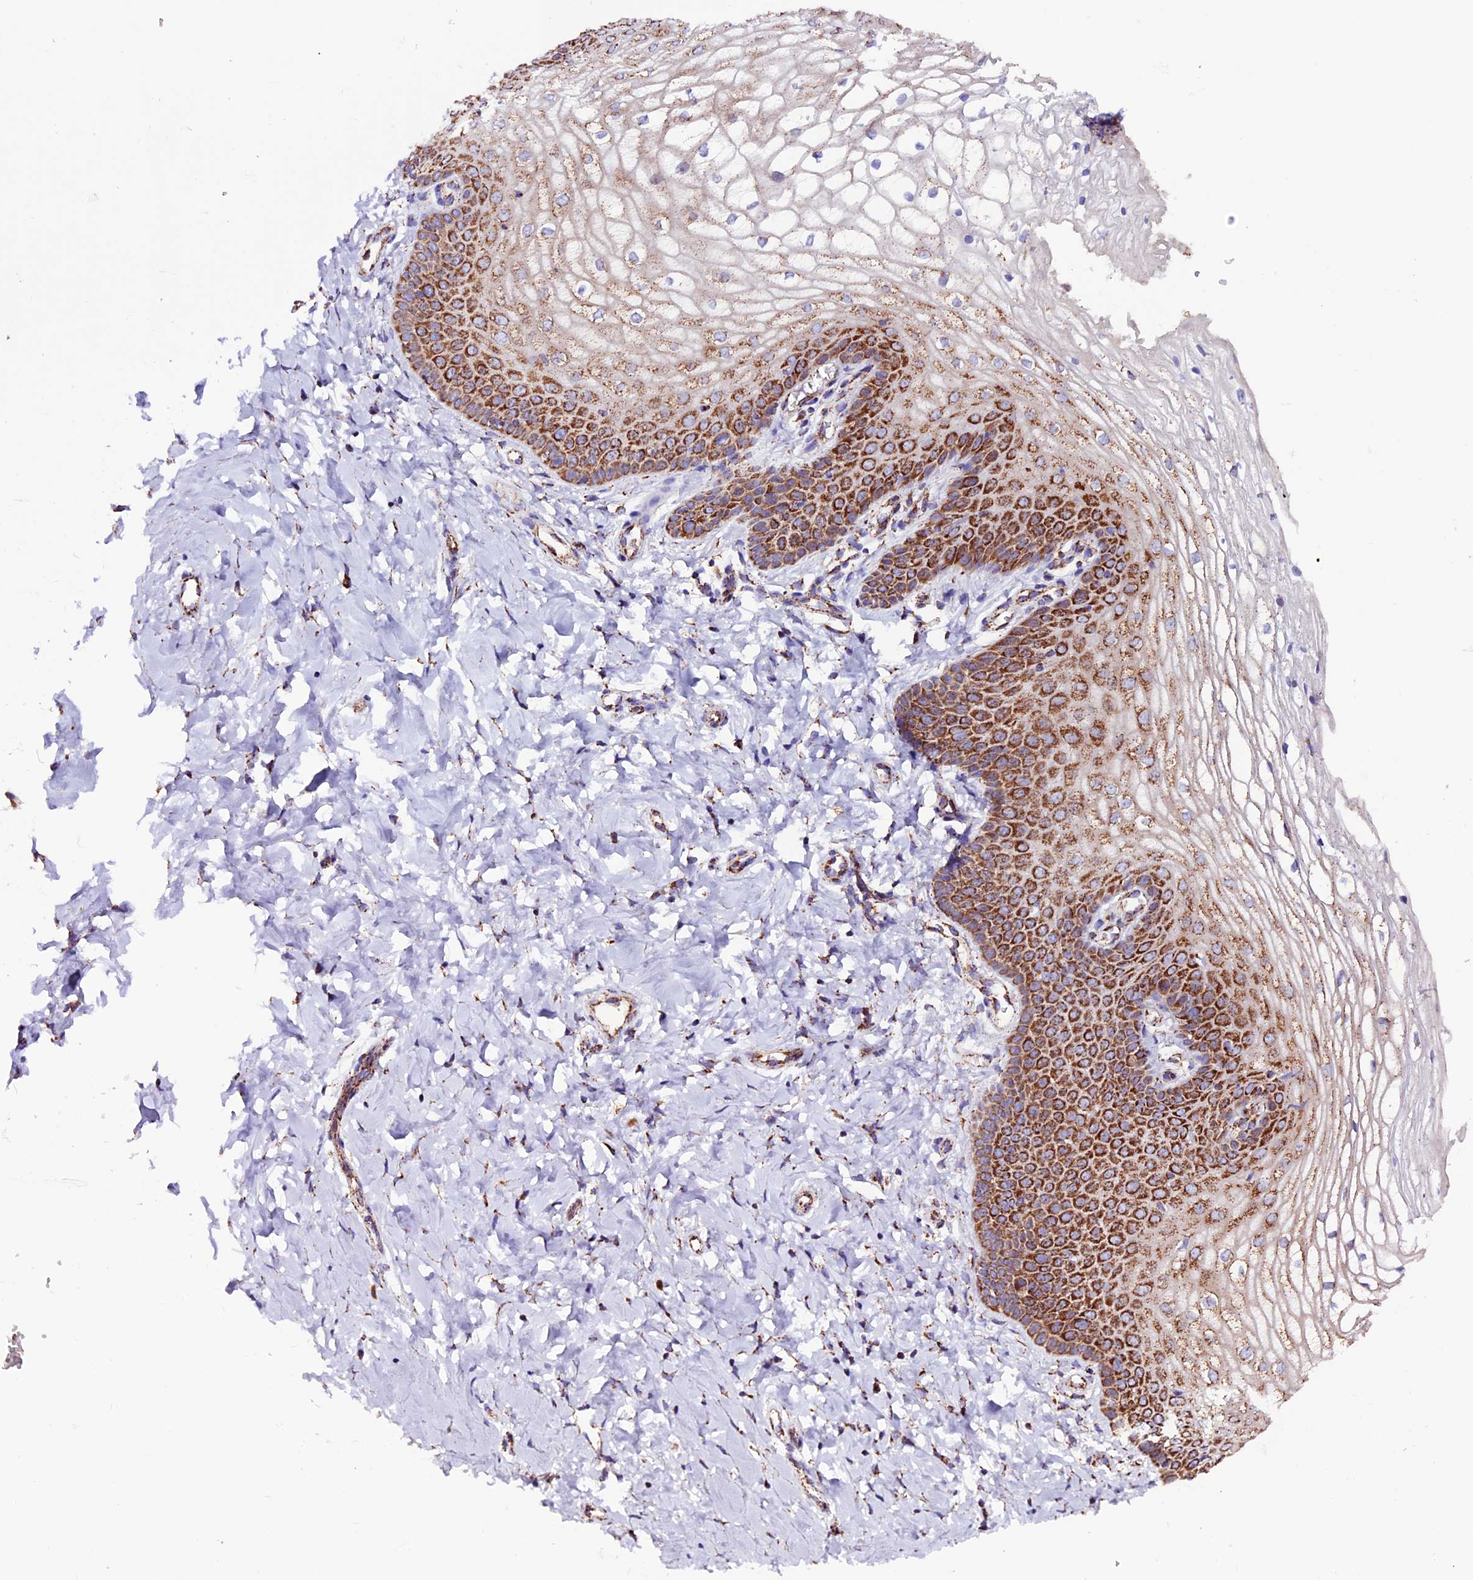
{"staining": {"intensity": "strong", "quantity": "25%-75%", "location": "cytoplasmic/membranous"}, "tissue": "vagina", "cell_type": "Squamous epithelial cells", "image_type": "normal", "snomed": [{"axis": "morphology", "description": "Normal tissue, NOS"}, {"axis": "topography", "description": "Vagina"}], "caption": "A micrograph of human vagina stained for a protein reveals strong cytoplasmic/membranous brown staining in squamous epithelial cells. Immunohistochemistry stains the protein of interest in brown and the nuclei are stained blue.", "gene": "CX3CL1", "patient": {"sex": "female", "age": 68}}